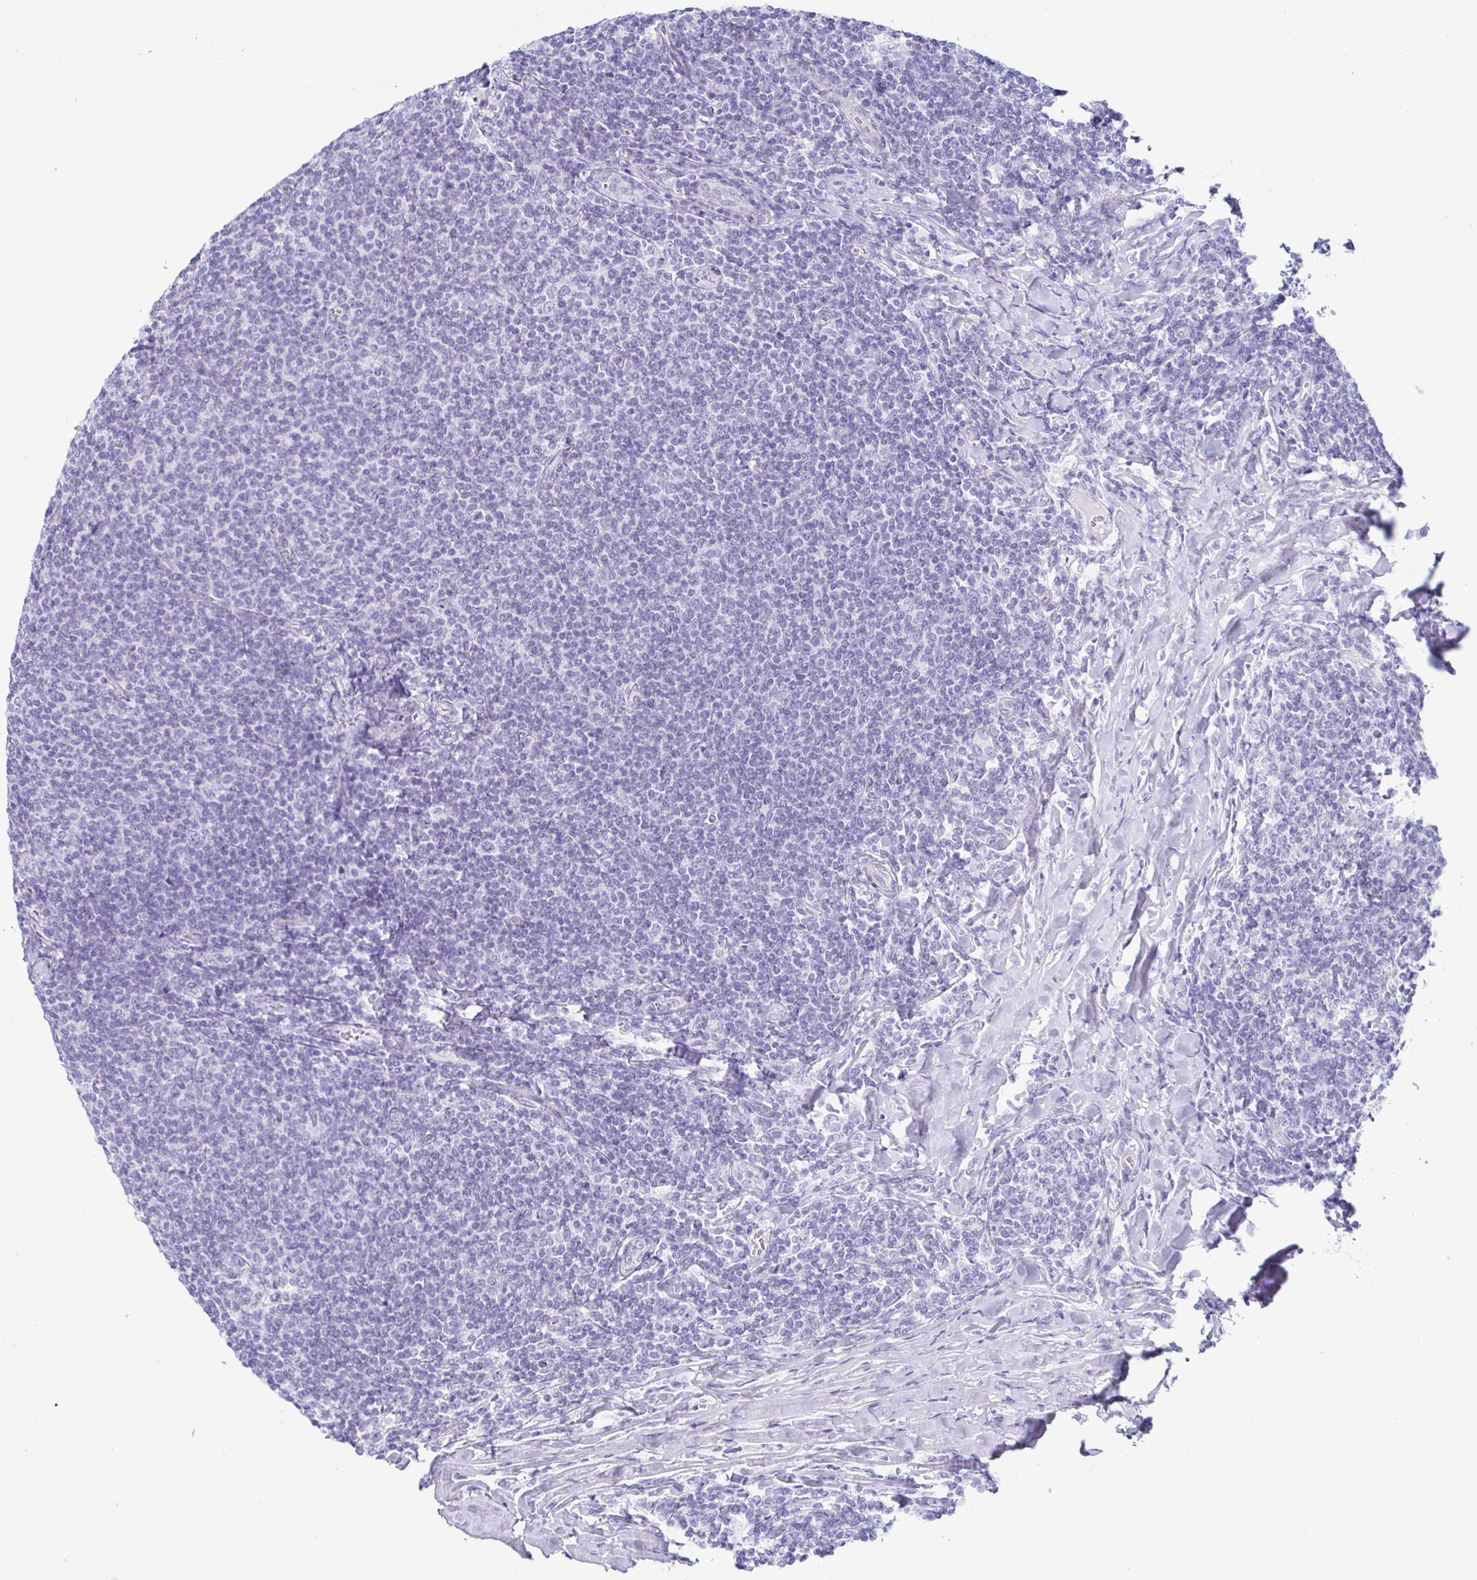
{"staining": {"intensity": "negative", "quantity": "none", "location": "none"}, "tissue": "lymphoma", "cell_type": "Tumor cells", "image_type": "cancer", "snomed": [{"axis": "morphology", "description": "Malignant lymphoma, non-Hodgkin's type, Low grade"}, {"axis": "topography", "description": "Lymph node"}], "caption": "This is a micrograph of immunohistochemistry staining of lymphoma, which shows no staining in tumor cells.", "gene": "PRR4", "patient": {"sex": "male", "age": 52}}